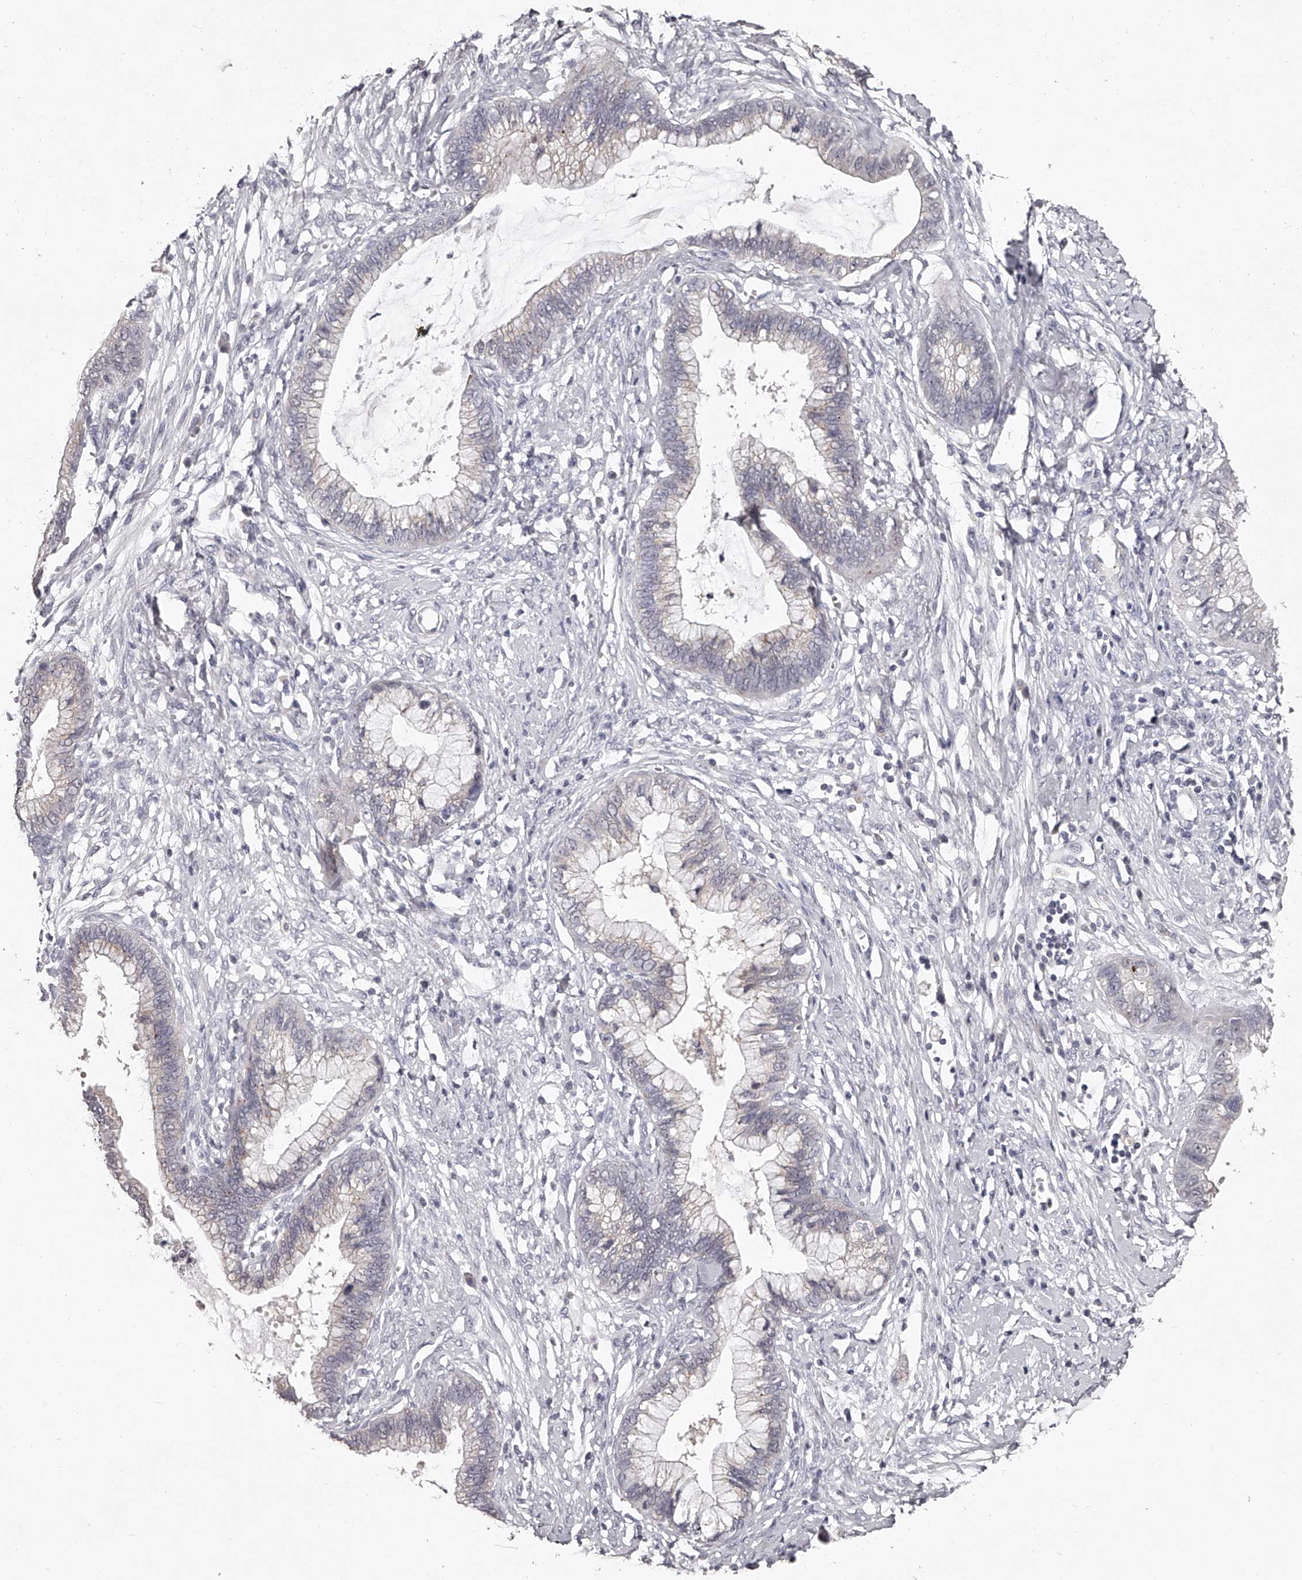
{"staining": {"intensity": "negative", "quantity": "none", "location": "none"}, "tissue": "cervical cancer", "cell_type": "Tumor cells", "image_type": "cancer", "snomed": [{"axis": "morphology", "description": "Adenocarcinoma, NOS"}, {"axis": "topography", "description": "Cervix"}], "caption": "Adenocarcinoma (cervical) stained for a protein using IHC exhibits no positivity tumor cells.", "gene": "NT5DC1", "patient": {"sex": "female", "age": 44}}